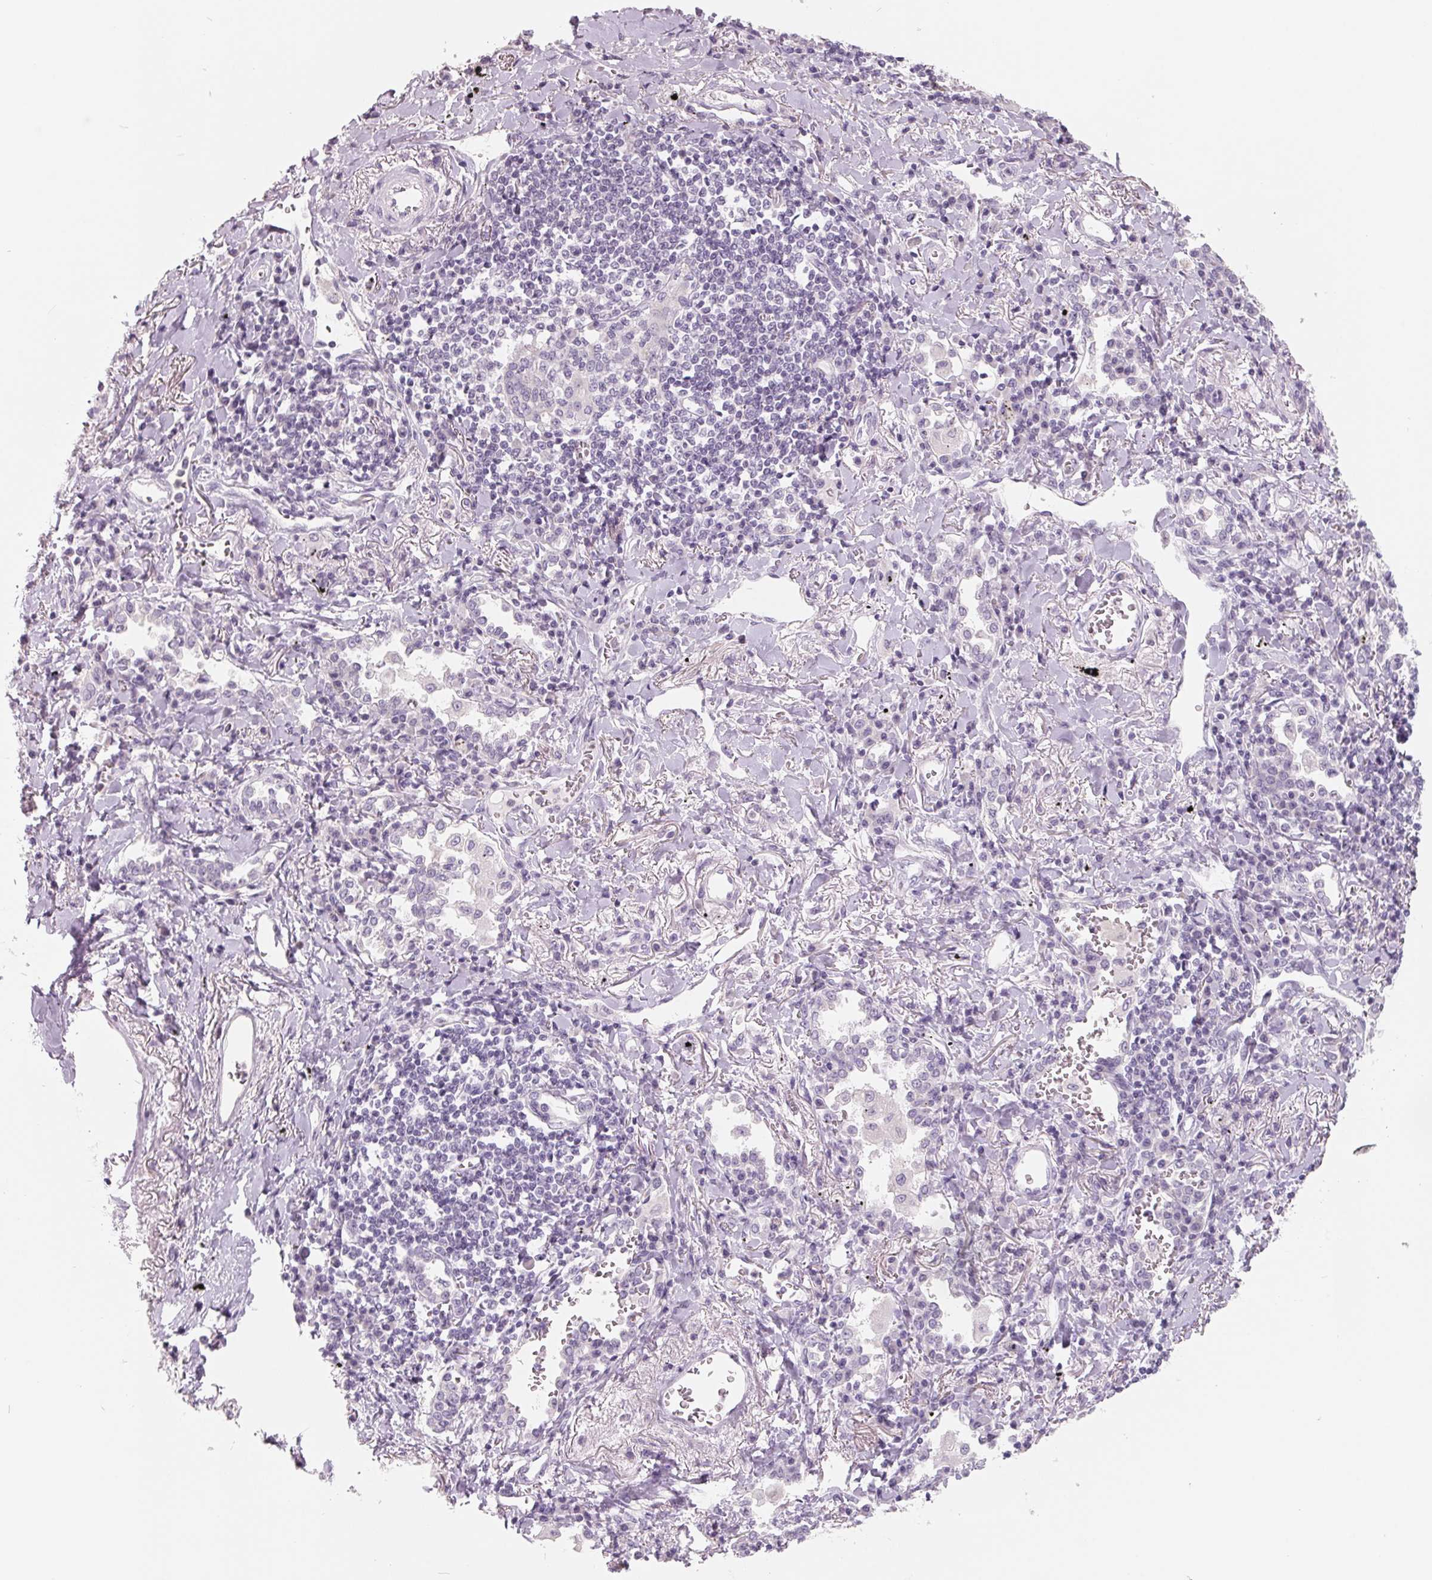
{"staining": {"intensity": "negative", "quantity": "none", "location": "none"}, "tissue": "lung cancer", "cell_type": "Tumor cells", "image_type": "cancer", "snomed": [{"axis": "morphology", "description": "Squamous cell carcinoma, NOS"}, {"axis": "topography", "description": "Lung"}], "caption": "A micrograph of lung squamous cell carcinoma stained for a protein reveals no brown staining in tumor cells. (IHC, brightfield microscopy, high magnification).", "gene": "FTCD", "patient": {"sex": "male", "age": 82}}